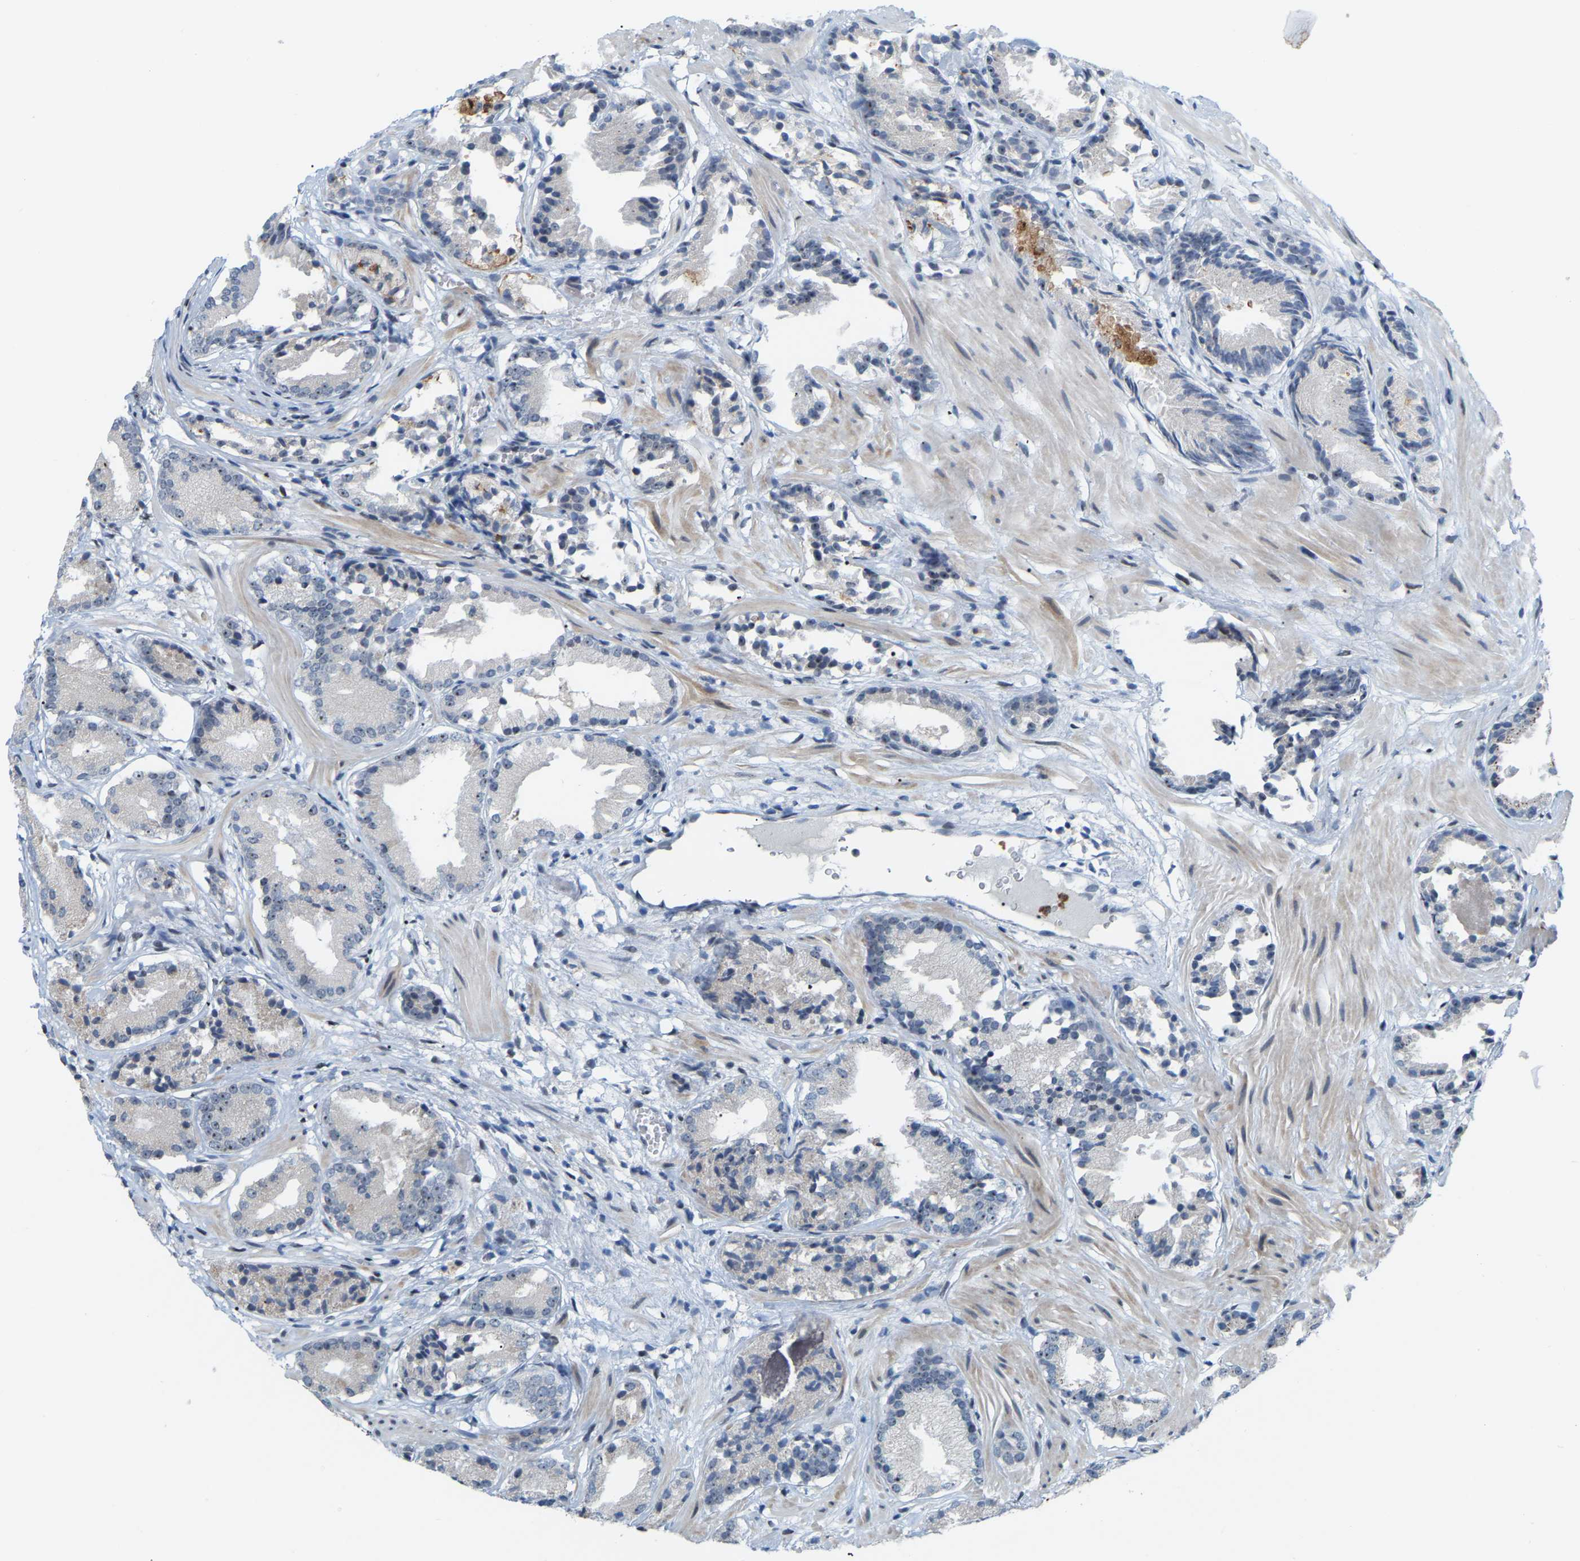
{"staining": {"intensity": "negative", "quantity": "none", "location": "none"}, "tissue": "prostate cancer", "cell_type": "Tumor cells", "image_type": "cancer", "snomed": [{"axis": "morphology", "description": "Adenocarcinoma, Low grade"}, {"axis": "topography", "description": "Prostate"}], "caption": "Immunohistochemistry micrograph of neoplastic tissue: prostate low-grade adenocarcinoma stained with DAB reveals no significant protein positivity in tumor cells. The staining was performed using DAB (3,3'-diaminobenzidine) to visualize the protein expression in brown, while the nuclei were stained in blue with hematoxylin (Magnification: 20x).", "gene": "CROT", "patient": {"sex": "male", "age": 51}}